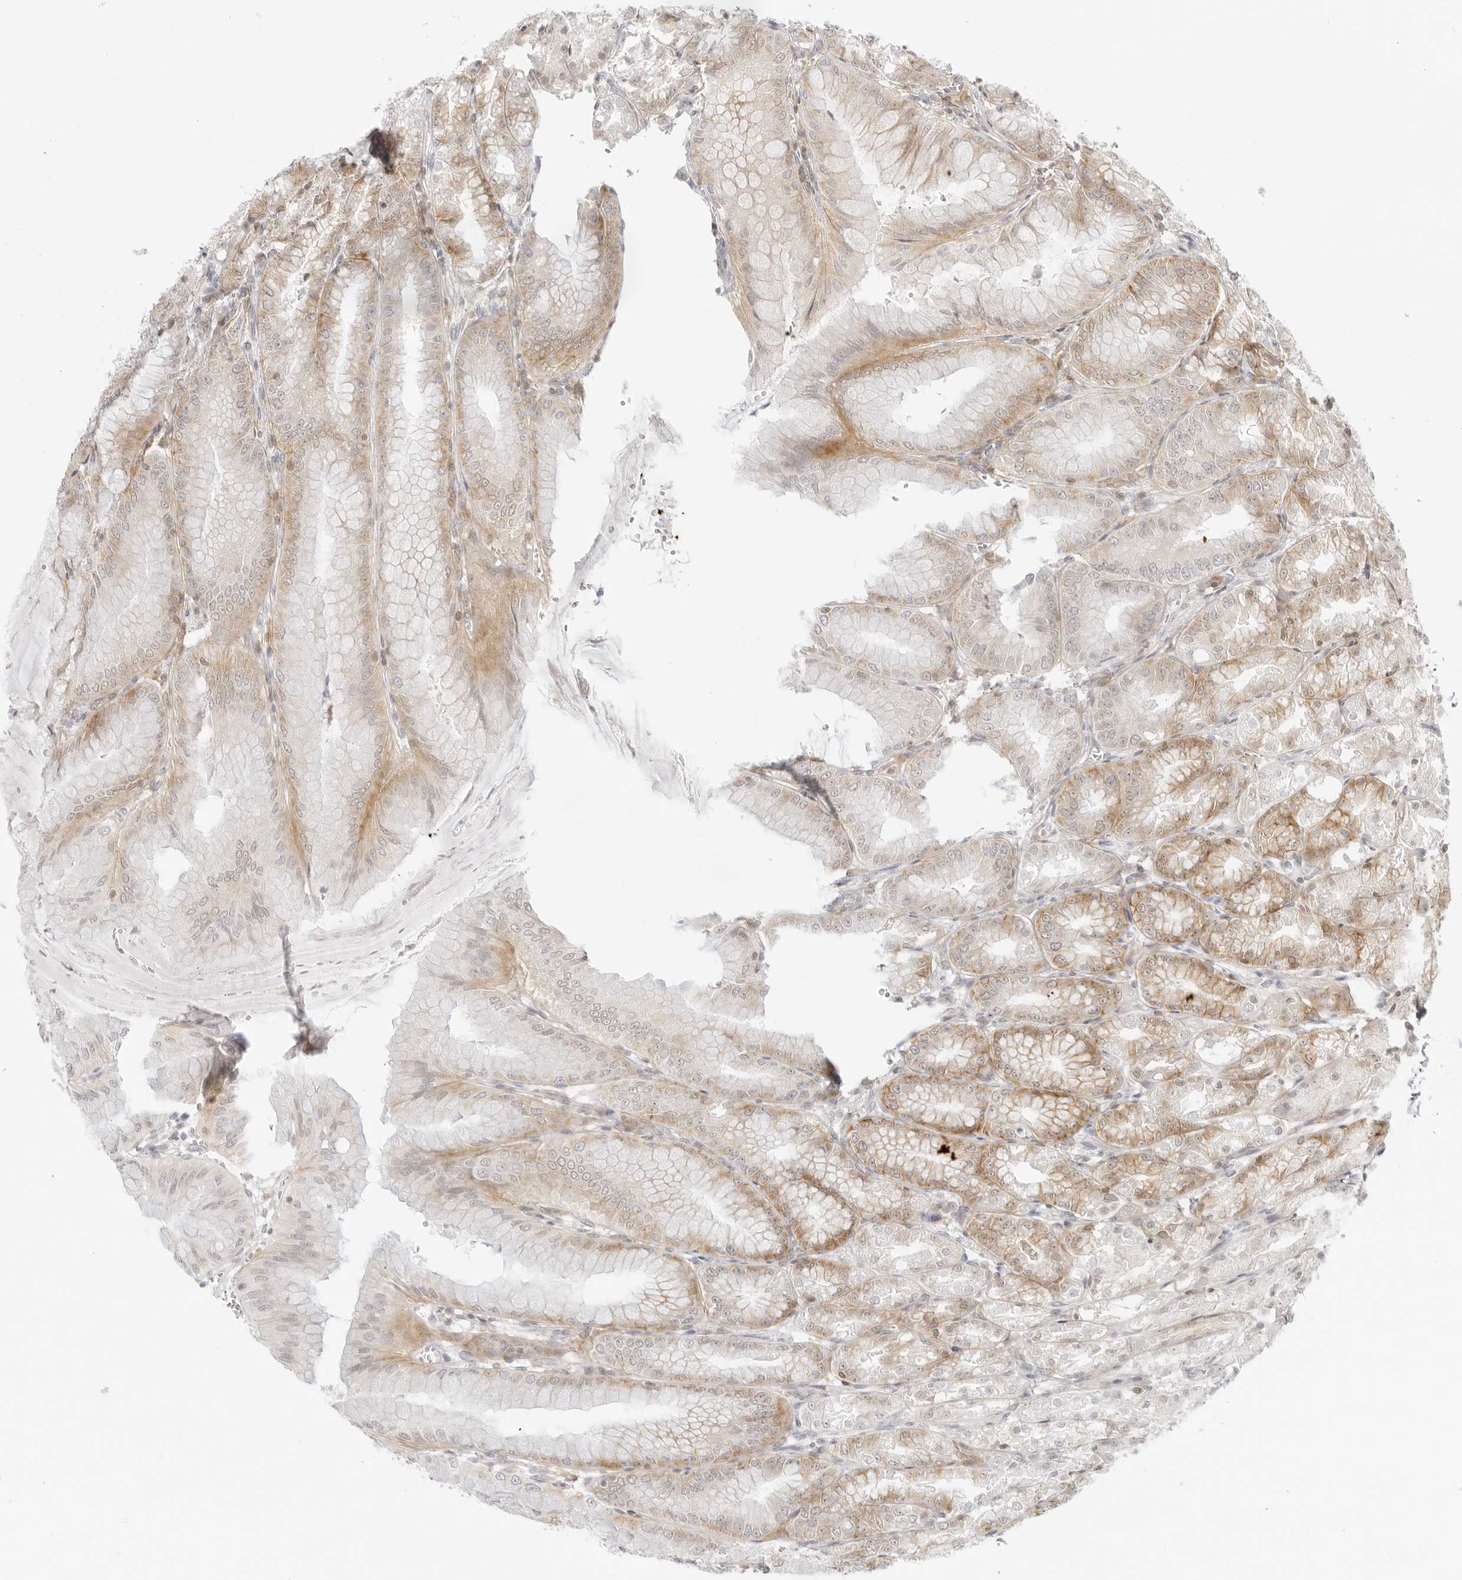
{"staining": {"intensity": "moderate", "quantity": "25%-75%", "location": "cytoplasmic/membranous"}, "tissue": "stomach", "cell_type": "Glandular cells", "image_type": "normal", "snomed": [{"axis": "morphology", "description": "Normal tissue, NOS"}, {"axis": "topography", "description": "Stomach, lower"}], "caption": "About 25%-75% of glandular cells in unremarkable human stomach show moderate cytoplasmic/membranous protein expression as visualized by brown immunohistochemical staining.", "gene": "TNFRSF14", "patient": {"sex": "male", "age": 71}}